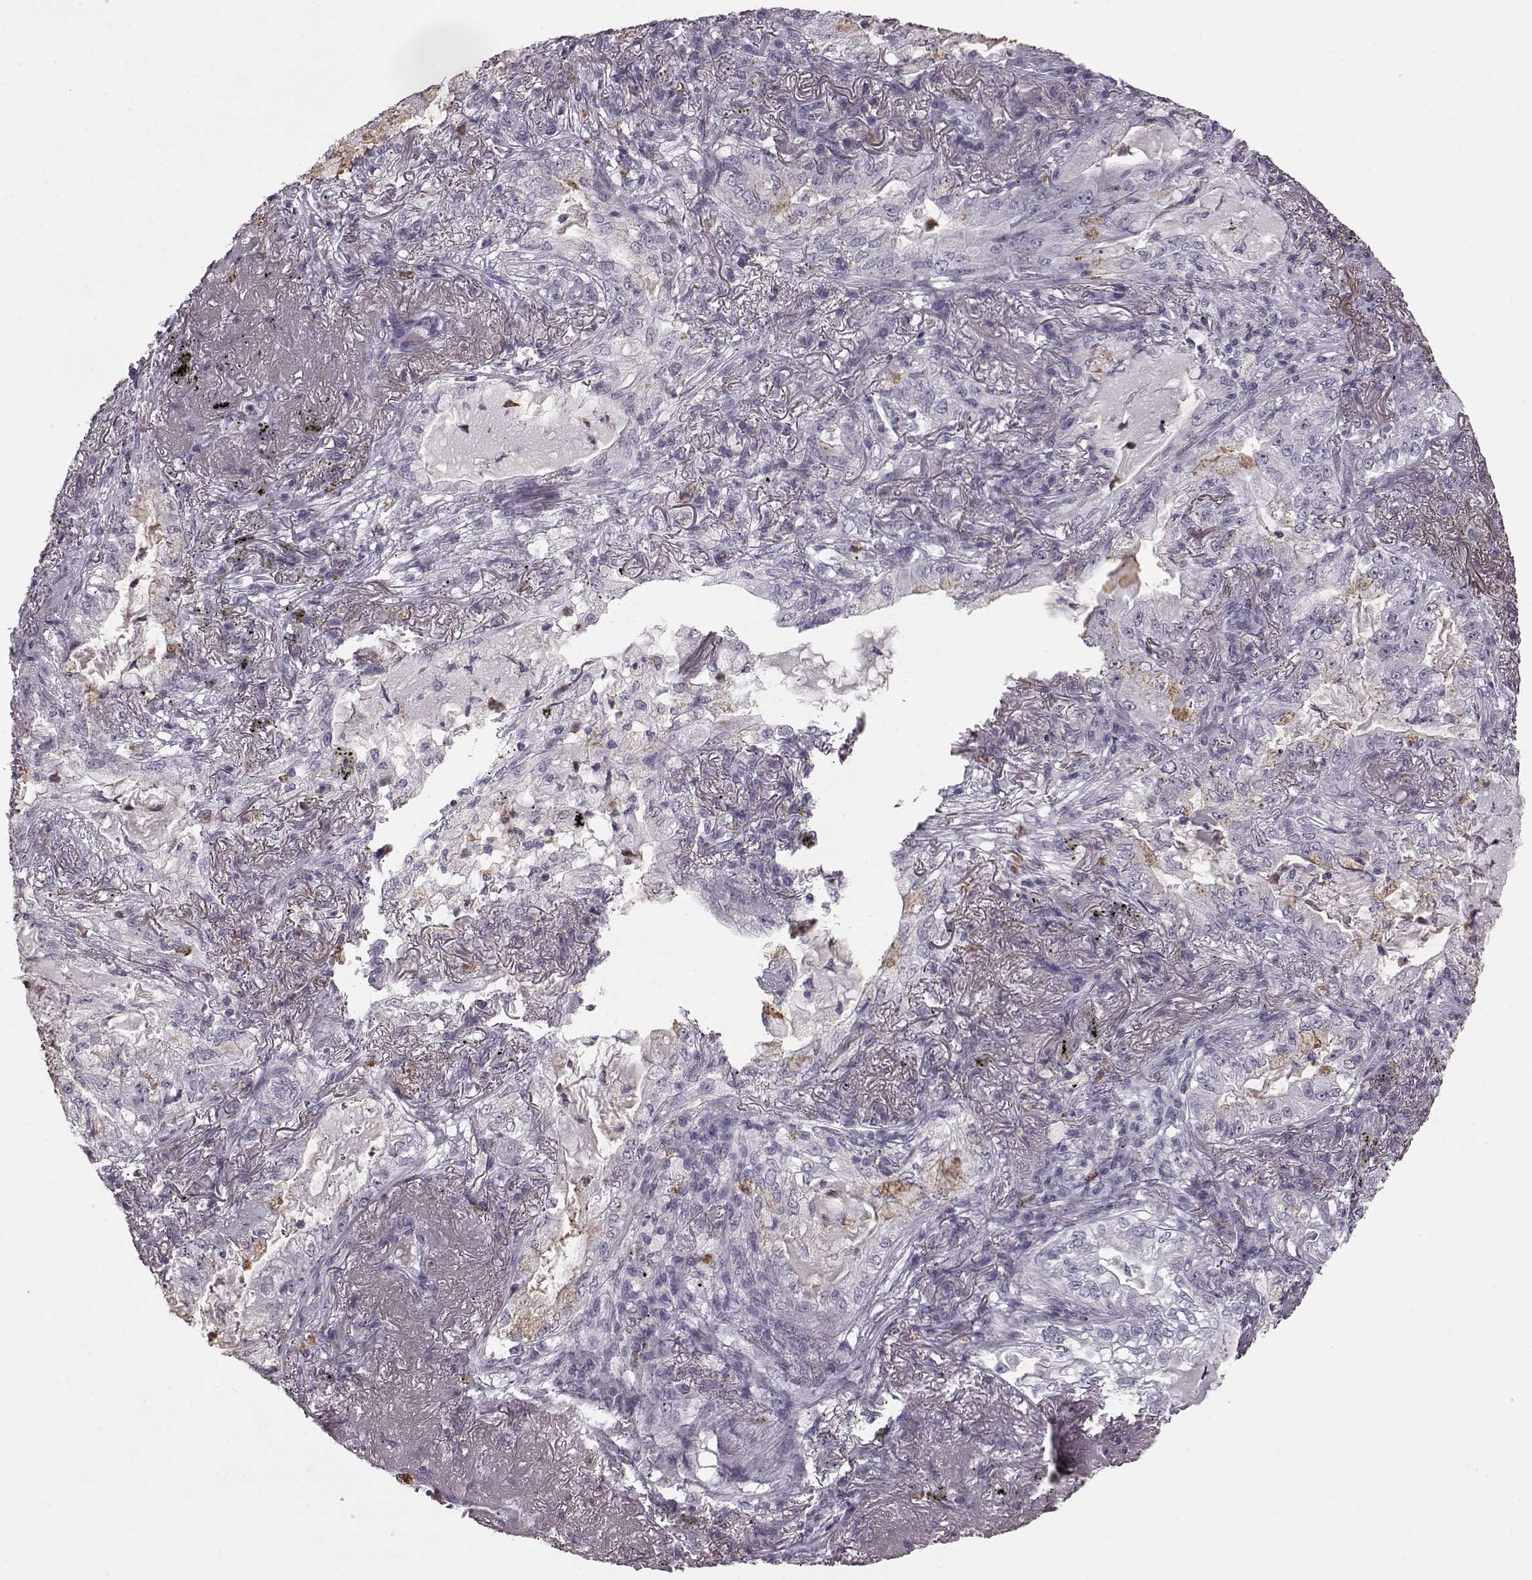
{"staining": {"intensity": "negative", "quantity": "none", "location": "none"}, "tissue": "lung cancer", "cell_type": "Tumor cells", "image_type": "cancer", "snomed": [{"axis": "morphology", "description": "Adenocarcinoma, NOS"}, {"axis": "topography", "description": "Lung"}], "caption": "The IHC photomicrograph has no significant expression in tumor cells of lung adenocarcinoma tissue.", "gene": "FUT4", "patient": {"sex": "female", "age": 73}}